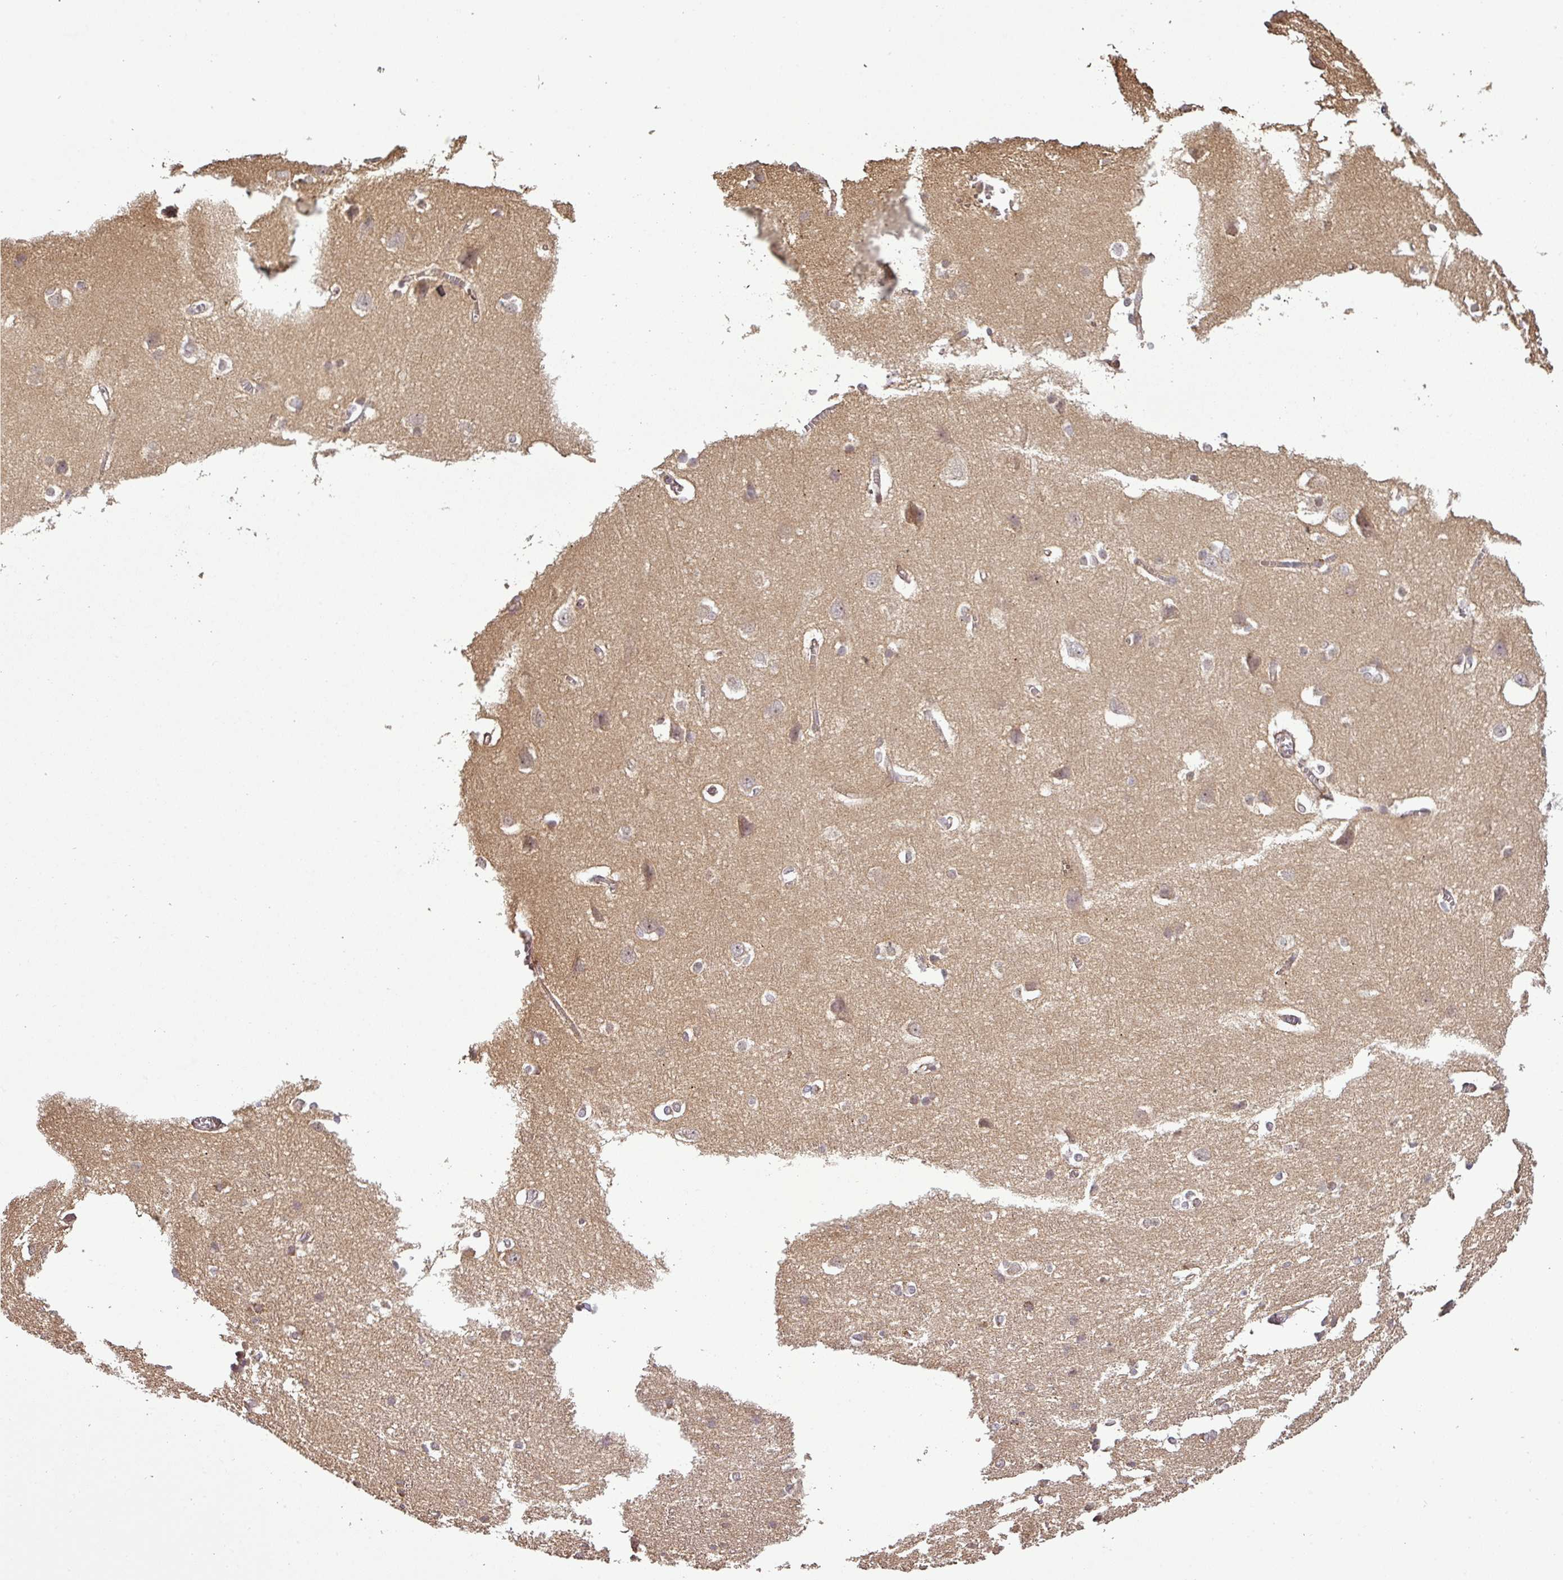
{"staining": {"intensity": "moderate", "quantity": "25%-75%", "location": "cytoplasmic/membranous"}, "tissue": "cerebral cortex", "cell_type": "Endothelial cells", "image_type": "normal", "snomed": [{"axis": "morphology", "description": "Normal tissue, NOS"}, {"axis": "topography", "description": "Cerebral cortex"}], "caption": "Unremarkable cerebral cortex reveals moderate cytoplasmic/membranous expression in about 25%-75% of endothelial cells, visualized by immunohistochemistry. (brown staining indicates protein expression, while blue staining denotes nuclei).", "gene": "FAIM", "patient": {"sex": "male", "age": 37}}